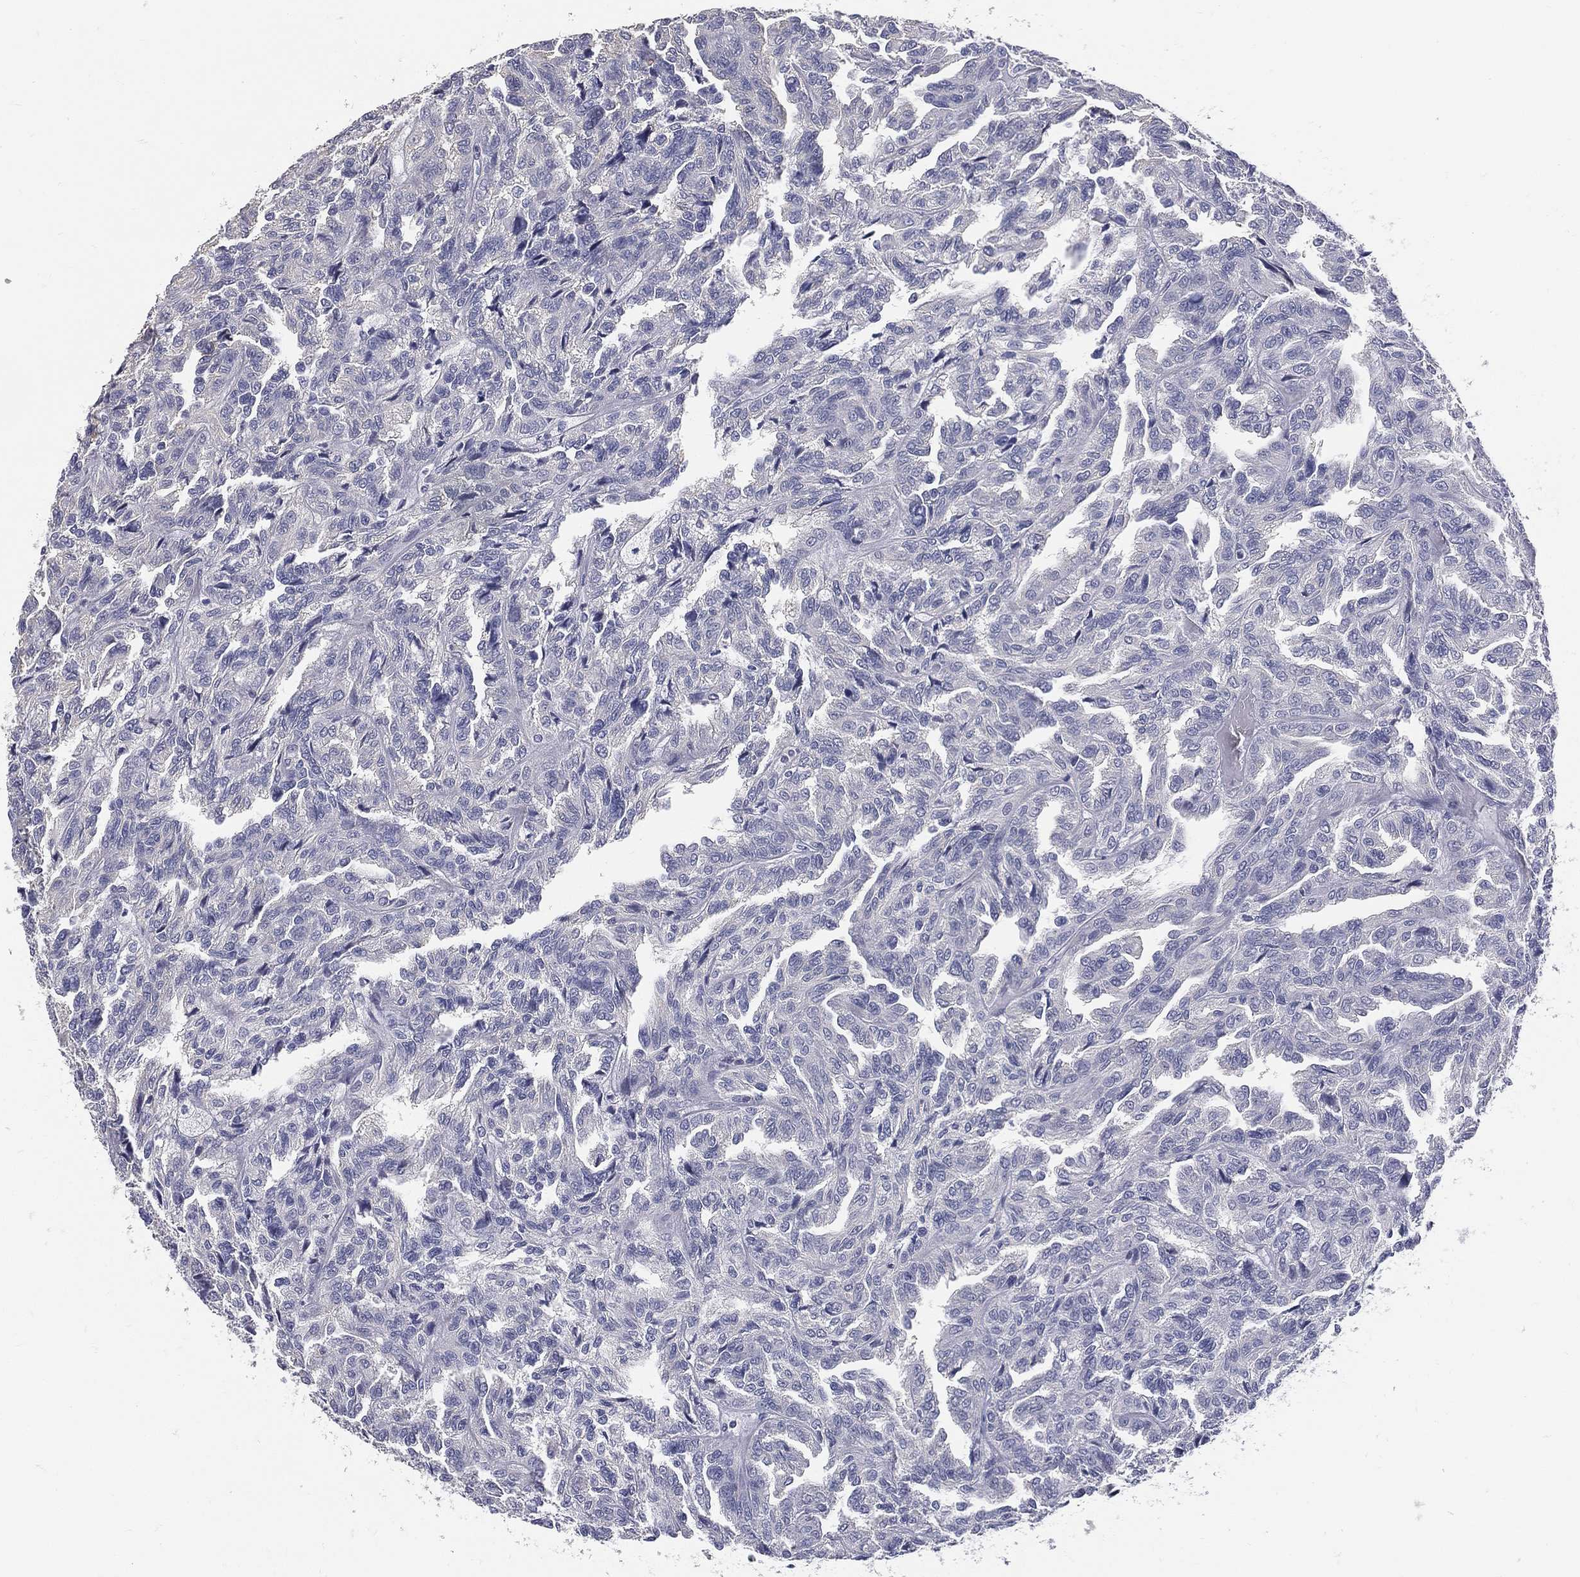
{"staining": {"intensity": "negative", "quantity": "none", "location": "none"}, "tissue": "renal cancer", "cell_type": "Tumor cells", "image_type": "cancer", "snomed": [{"axis": "morphology", "description": "Adenocarcinoma, NOS"}, {"axis": "topography", "description": "Kidney"}], "caption": "Immunohistochemistry micrograph of renal adenocarcinoma stained for a protein (brown), which demonstrates no staining in tumor cells.", "gene": "ETNPPL", "patient": {"sex": "male", "age": 79}}